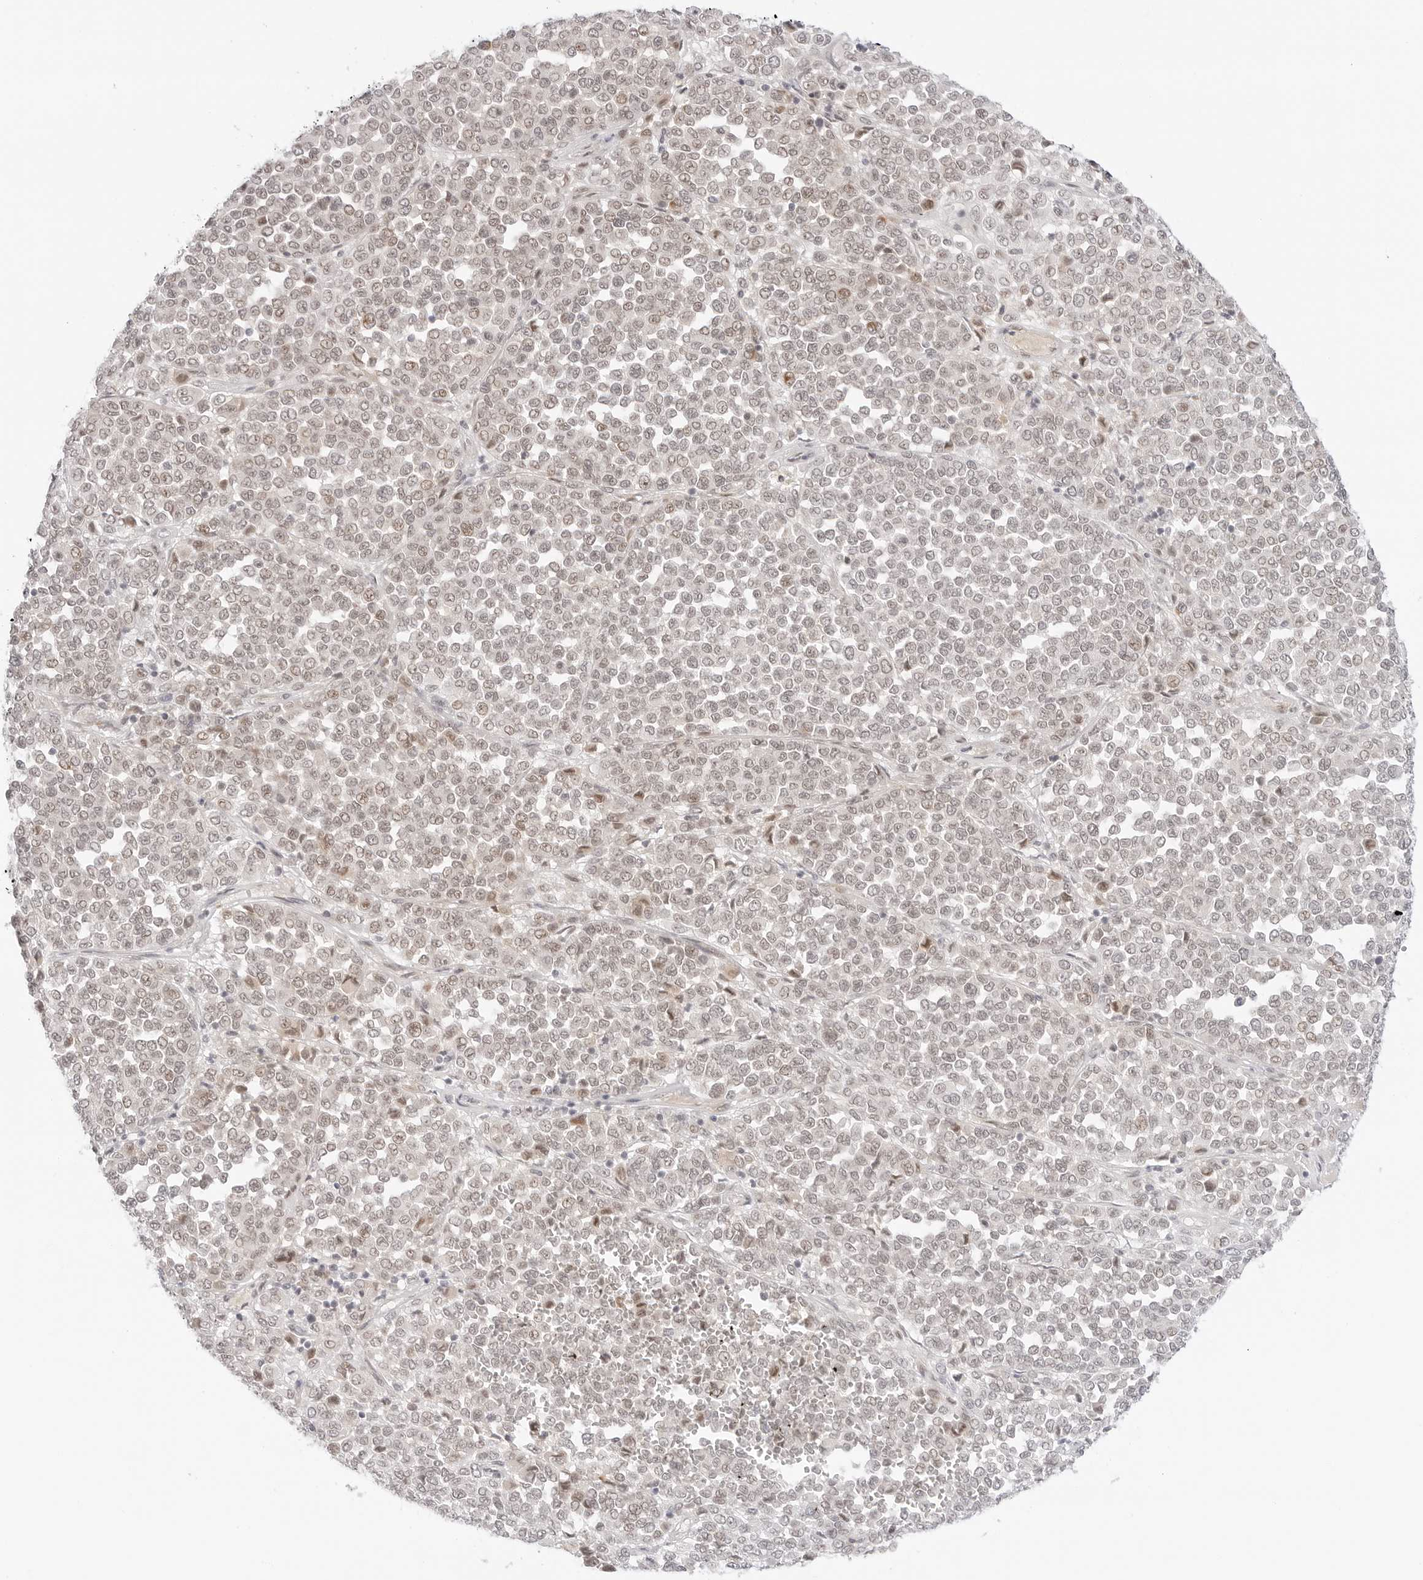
{"staining": {"intensity": "weak", "quantity": ">75%", "location": "nuclear"}, "tissue": "melanoma", "cell_type": "Tumor cells", "image_type": "cancer", "snomed": [{"axis": "morphology", "description": "Malignant melanoma, Metastatic site"}, {"axis": "topography", "description": "Pancreas"}], "caption": "A high-resolution histopathology image shows immunohistochemistry staining of melanoma, which demonstrates weak nuclear expression in approximately >75% of tumor cells.", "gene": "HIPK3", "patient": {"sex": "female", "age": 30}}